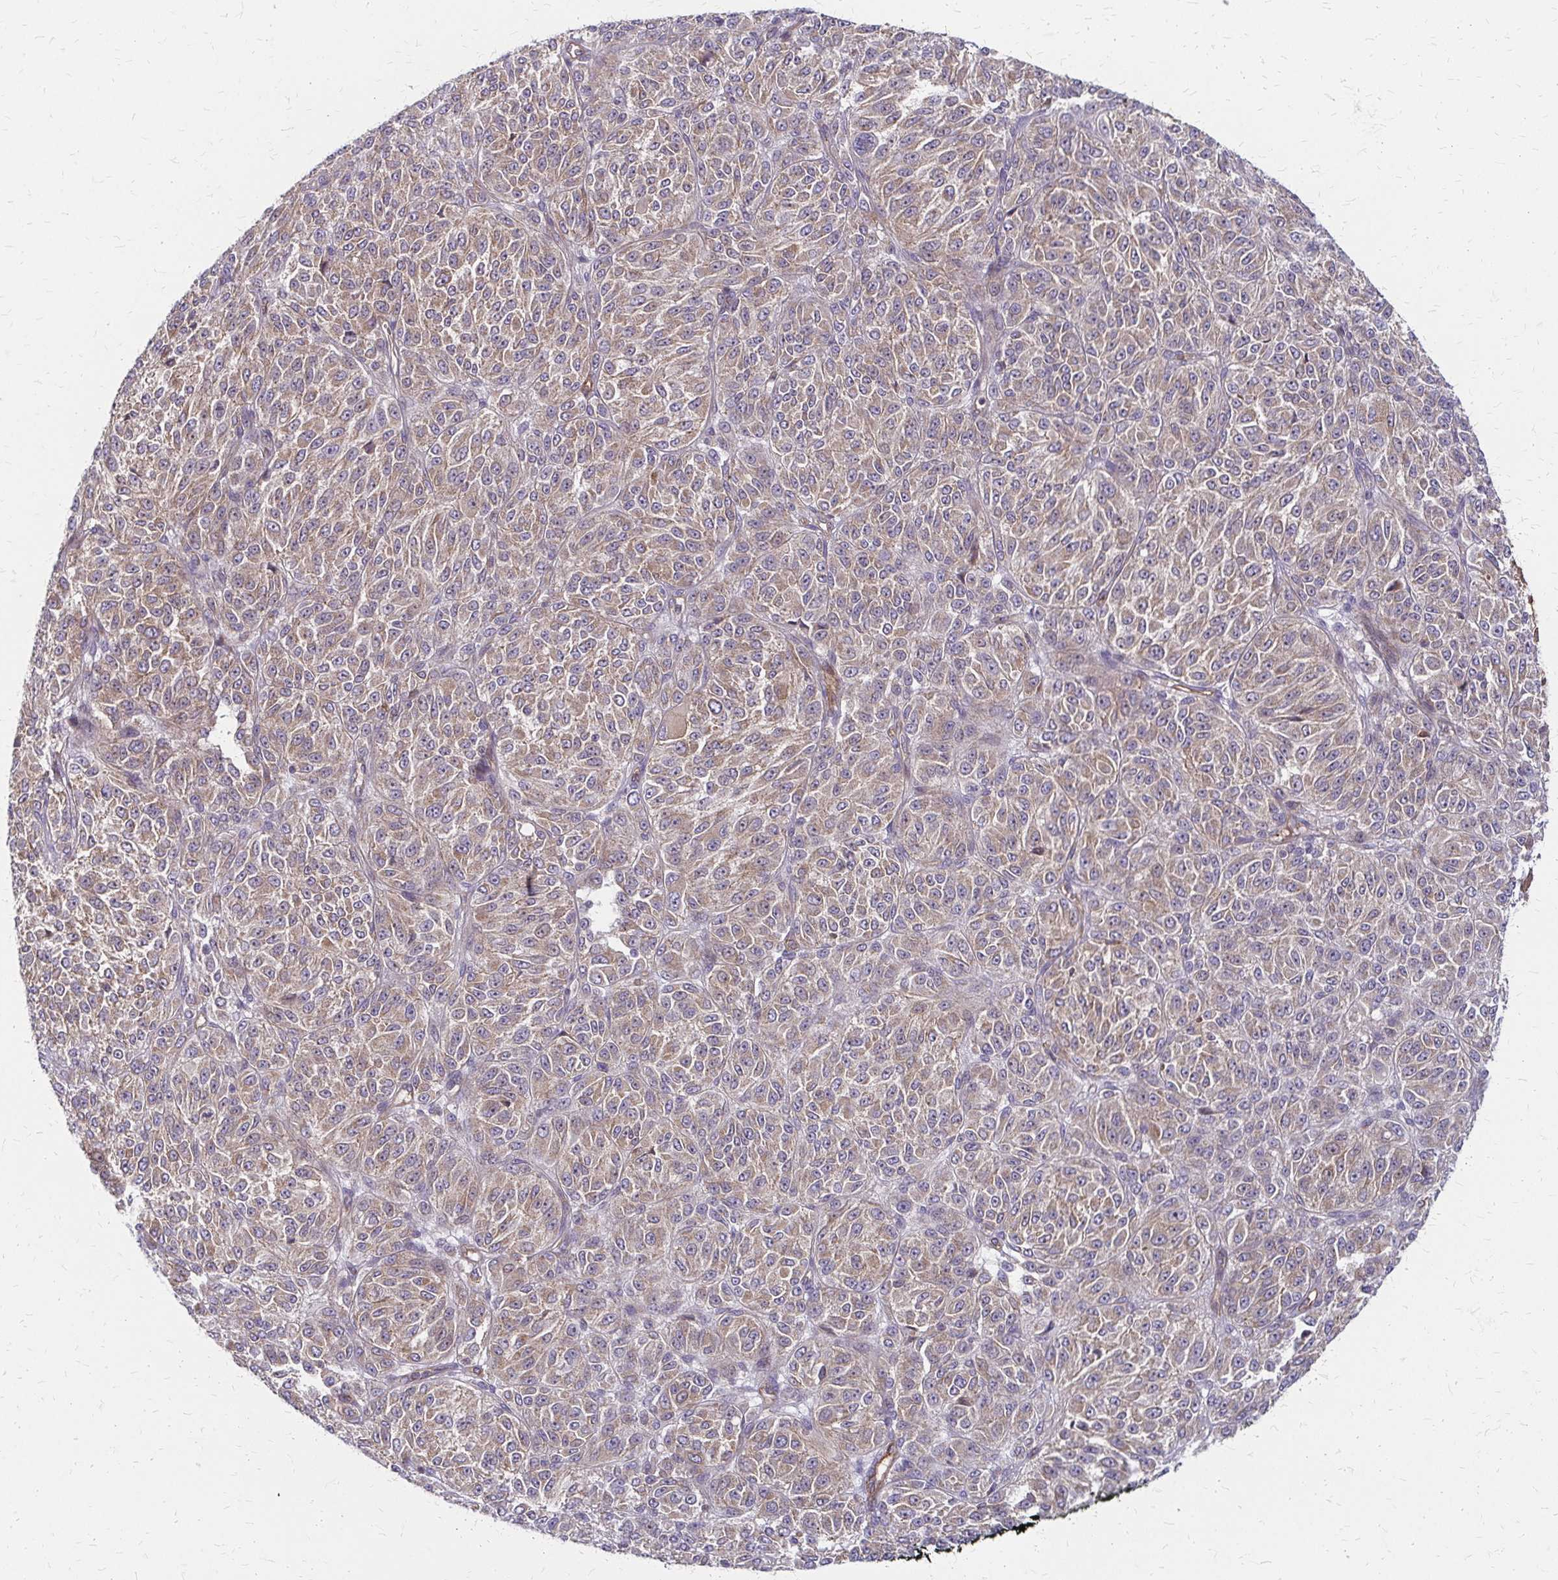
{"staining": {"intensity": "weak", "quantity": ">75%", "location": "cytoplasmic/membranous"}, "tissue": "melanoma", "cell_type": "Tumor cells", "image_type": "cancer", "snomed": [{"axis": "morphology", "description": "Malignant melanoma, Metastatic site"}, {"axis": "topography", "description": "Brain"}], "caption": "Immunohistochemical staining of melanoma displays low levels of weak cytoplasmic/membranous protein positivity in approximately >75% of tumor cells. (Stains: DAB in brown, nuclei in blue, Microscopy: brightfield microscopy at high magnification).", "gene": "ZNF383", "patient": {"sex": "female", "age": 56}}